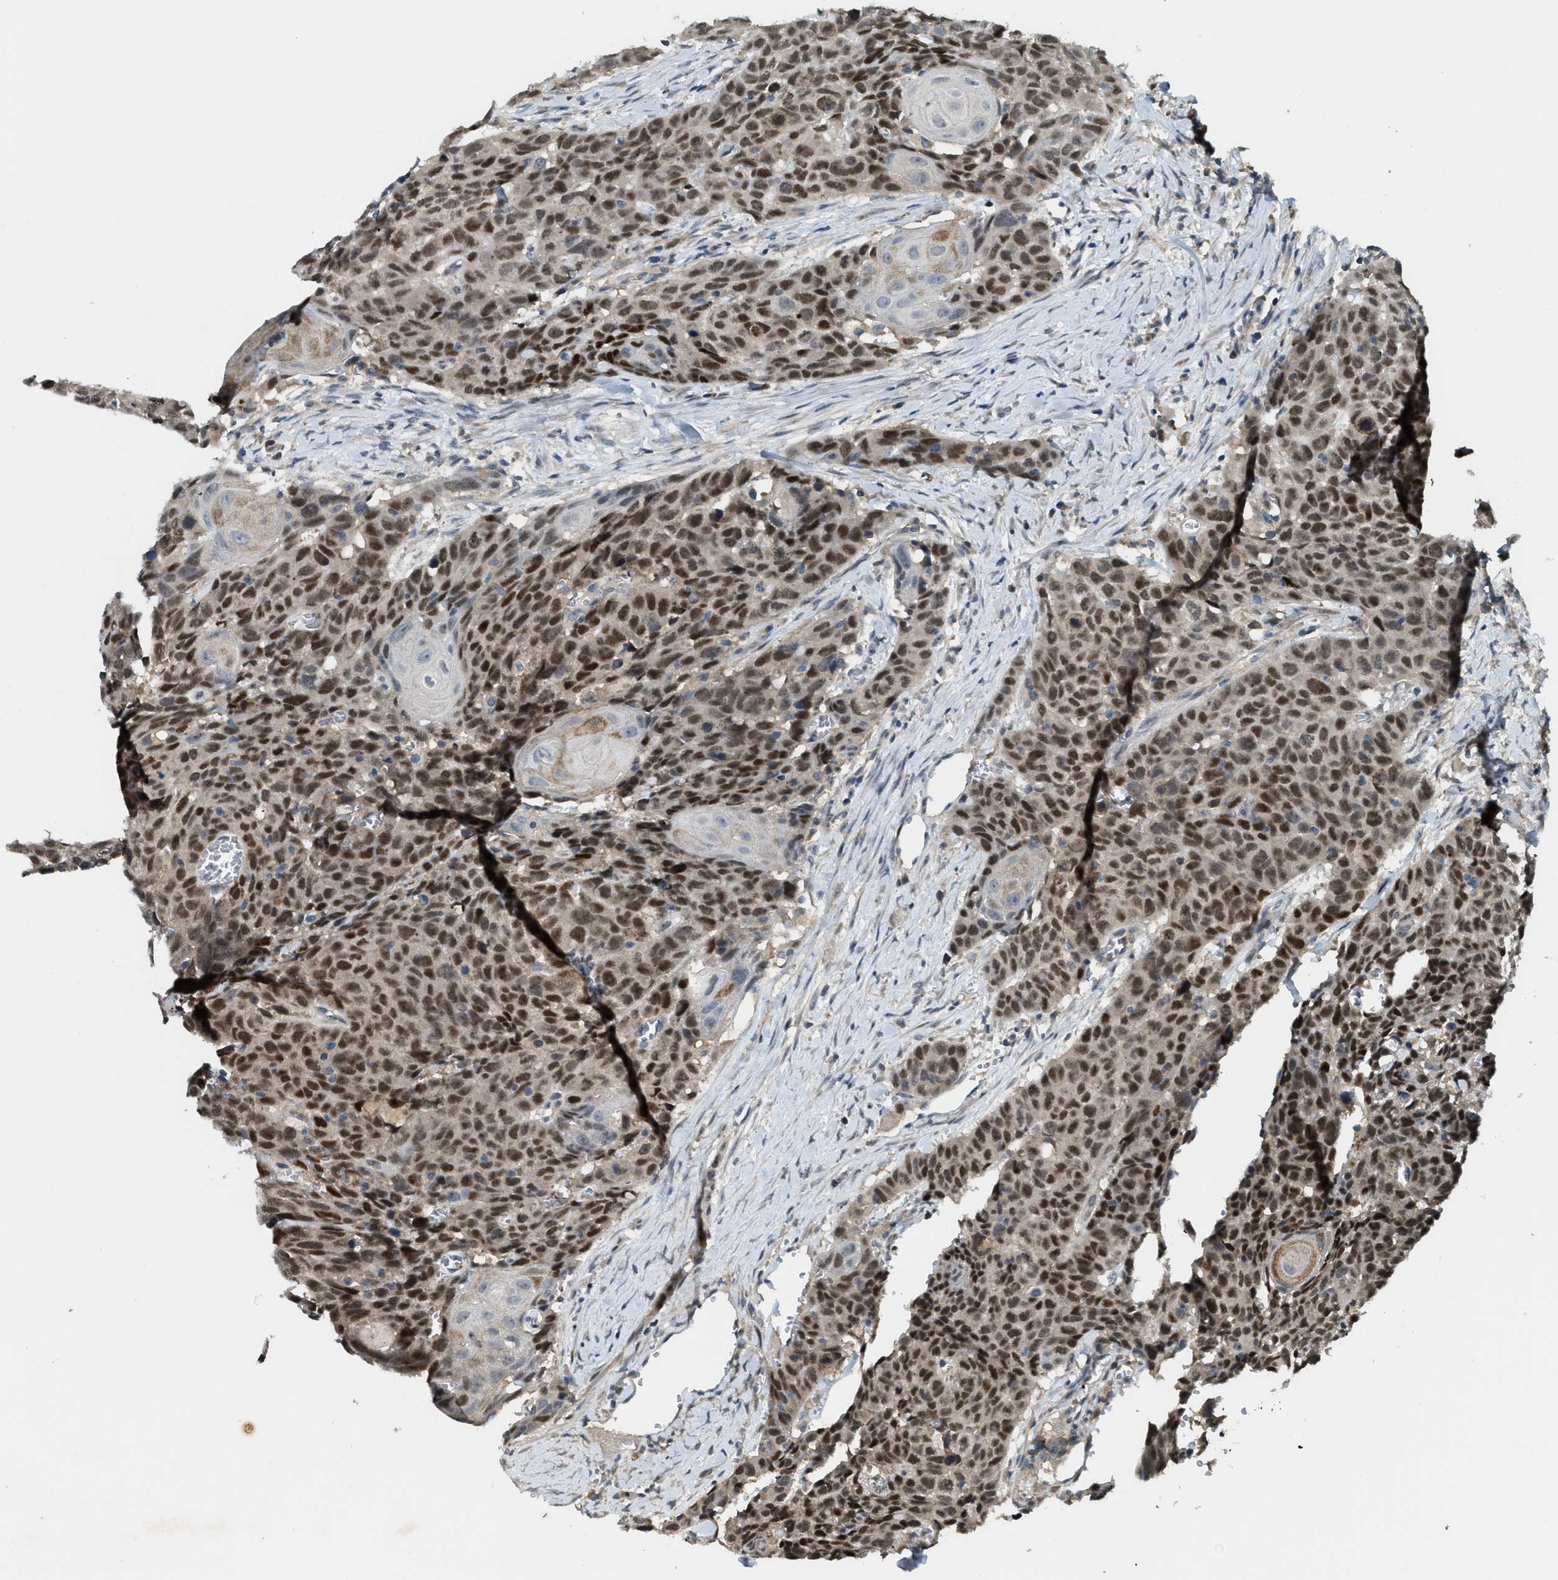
{"staining": {"intensity": "strong", "quantity": ">75%", "location": "nuclear"}, "tissue": "head and neck cancer", "cell_type": "Tumor cells", "image_type": "cancer", "snomed": [{"axis": "morphology", "description": "Squamous cell carcinoma, NOS"}, {"axis": "topography", "description": "Head-Neck"}], "caption": "Protein analysis of head and neck squamous cell carcinoma tissue exhibits strong nuclear positivity in about >75% of tumor cells. (IHC, brightfield microscopy, high magnification).", "gene": "TRAPPC14", "patient": {"sex": "male", "age": 66}}